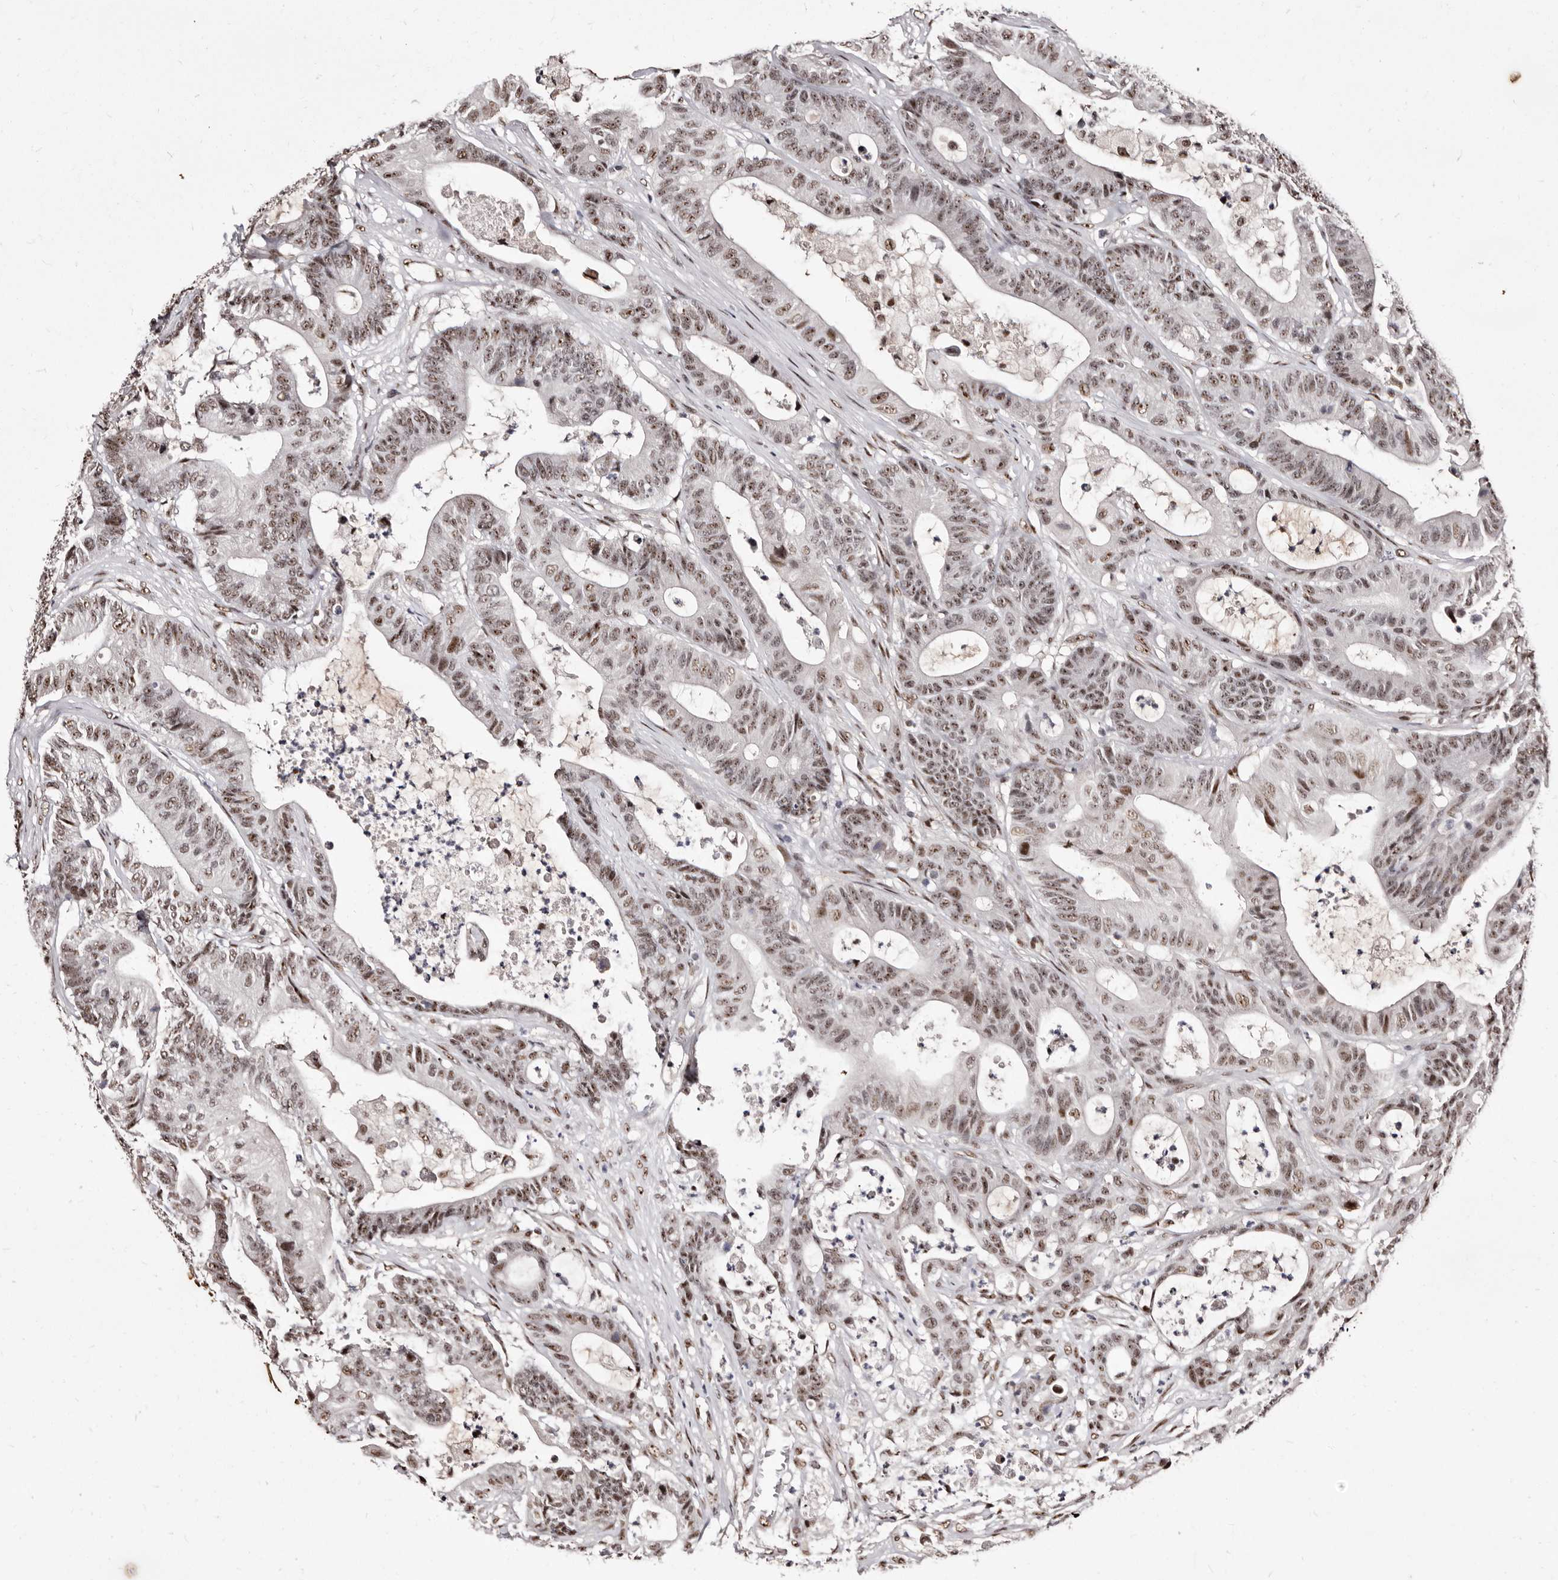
{"staining": {"intensity": "moderate", "quantity": ">75%", "location": "nuclear"}, "tissue": "colorectal cancer", "cell_type": "Tumor cells", "image_type": "cancer", "snomed": [{"axis": "morphology", "description": "Adenocarcinoma, NOS"}, {"axis": "topography", "description": "Colon"}], "caption": "This is an image of immunohistochemistry staining of colorectal cancer (adenocarcinoma), which shows moderate positivity in the nuclear of tumor cells.", "gene": "ANAPC11", "patient": {"sex": "female", "age": 84}}